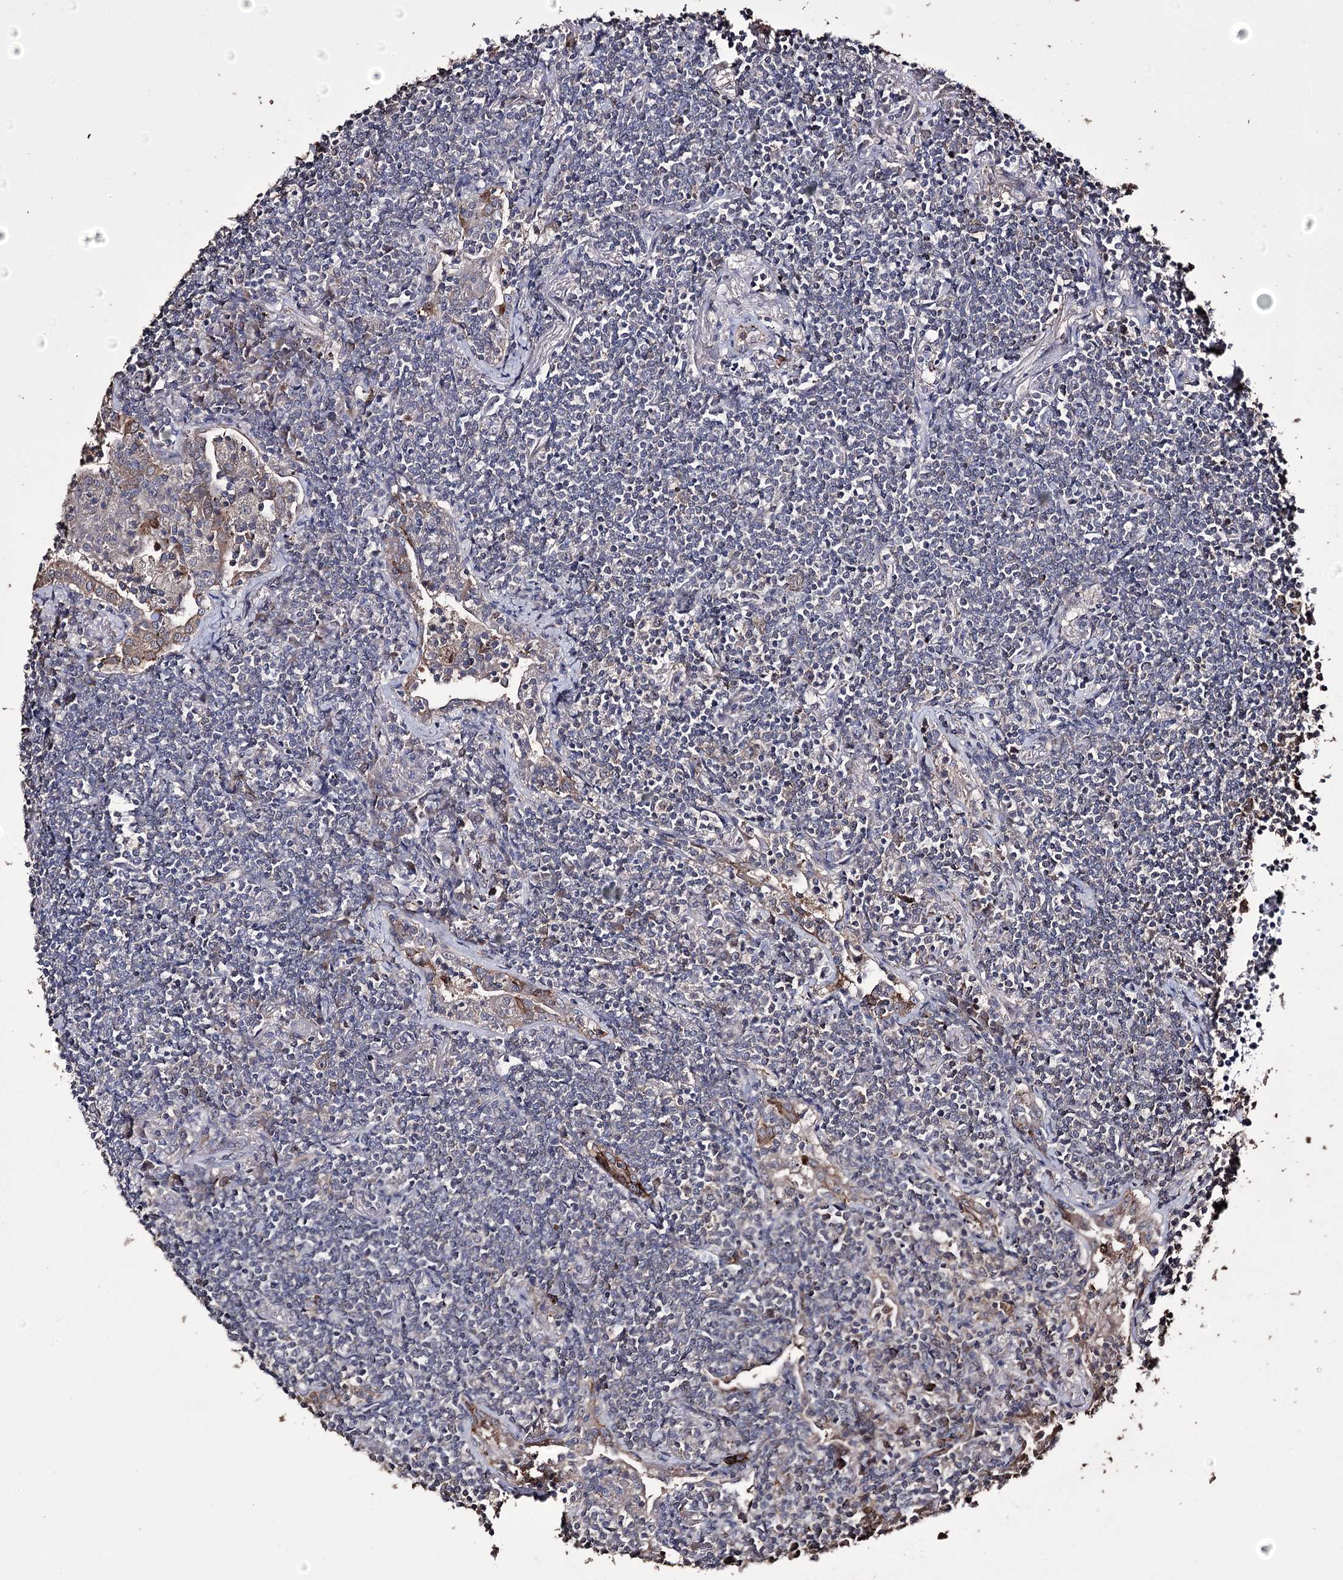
{"staining": {"intensity": "negative", "quantity": "none", "location": "none"}, "tissue": "lymphoma", "cell_type": "Tumor cells", "image_type": "cancer", "snomed": [{"axis": "morphology", "description": "Malignant lymphoma, non-Hodgkin's type, Low grade"}, {"axis": "topography", "description": "Lung"}], "caption": "A photomicrograph of human malignant lymphoma, non-Hodgkin's type (low-grade) is negative for staining in tumor cells.", "gene": "ZNF662", "patient": {"sex": "female", "age": 71}}